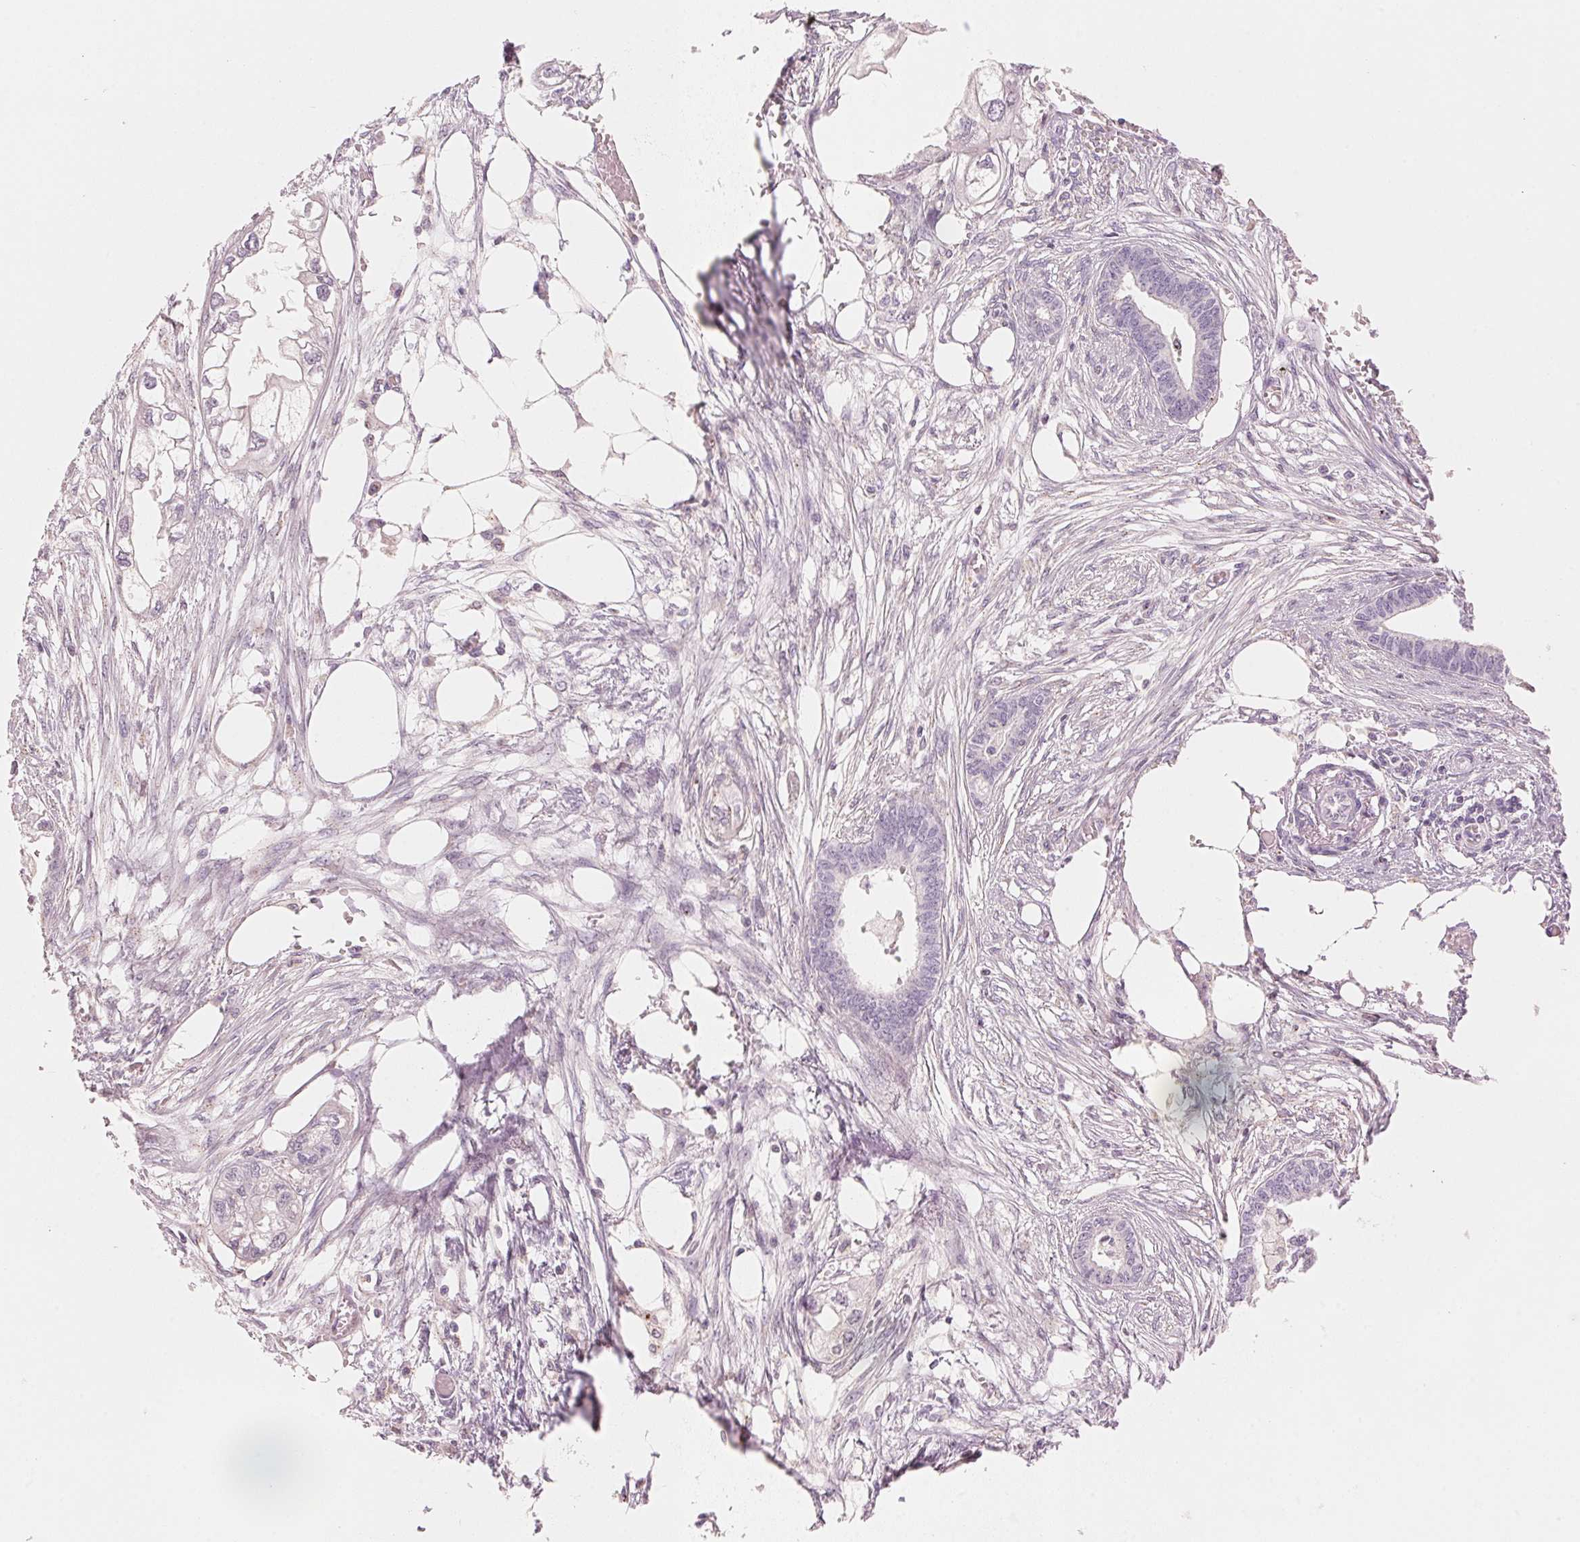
{"staining": {"intensity": "negative", "quantity": "none", "location": "none"}, "tissue": "endometrial cancer", "cell_type": "Tumor cells", "image_type": "cancer", "snomed": [{"axis": "morphology", "description": "Adenocarcinoma, NOS"}, {"axis": "morphology", "description": "Adenocarcinoma, metastatic, NOS"}, {"axis": "topography", "description": "Adipose tissue"}, {"axis": "topography", "description": "Endometrium"}], "caption": "IHC of endometrial metastatic adenocarcinoma displays no positivity in tumor cells.", "gene": "HOXB13", "patient": {"sex": "female", "age": 67}}